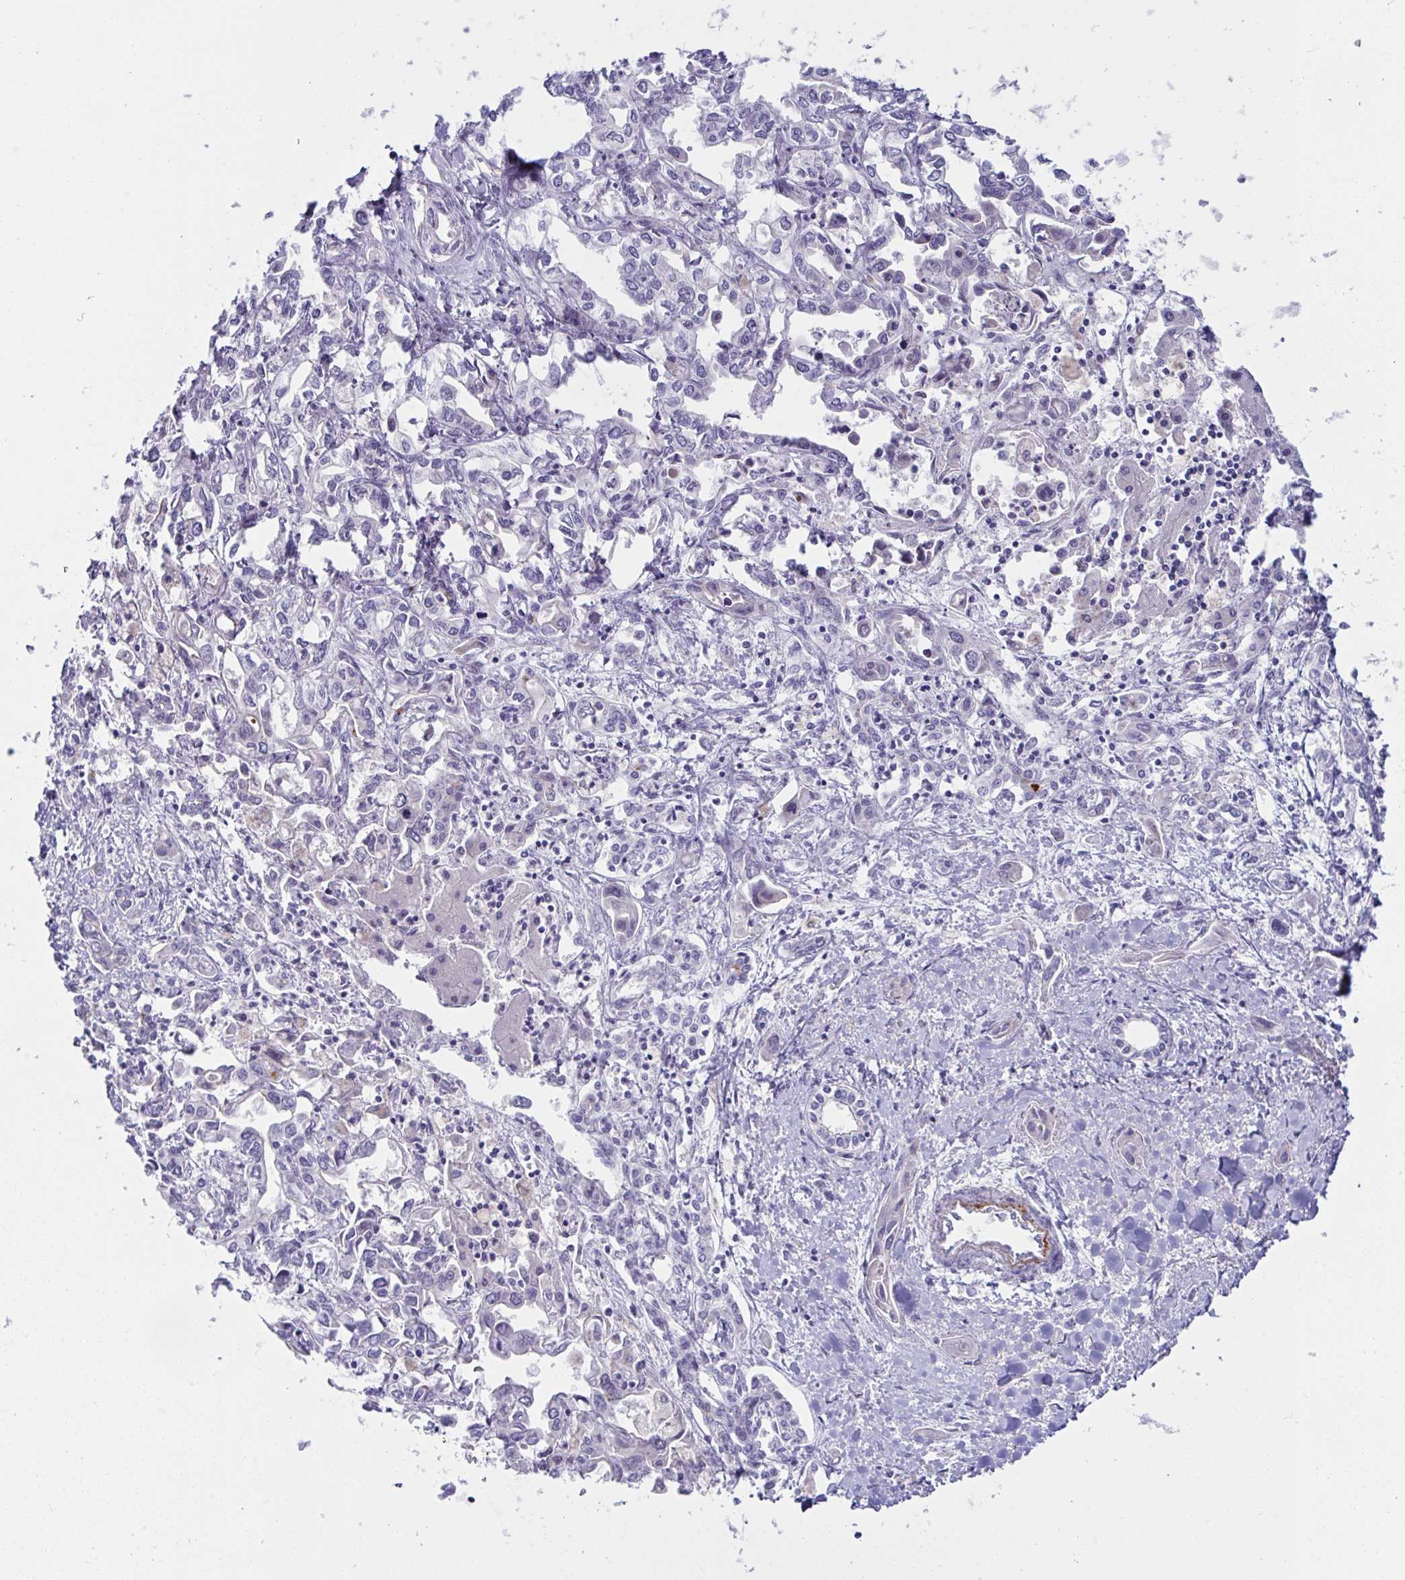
{"staining": {"intensity": "negative", "quantity": "none", "location": "none"}, "tissue": "liver cancer", "cell_type": "Tumor cells", "image_type": "cancer", "snomed": [{"axis": "morphology", "description": "Cholangiocarcinoma"}, {"axis": "topography", "description": "Liver"}], "caption": "This is an IHC histopathology image of liver cholangiocarcinoma. There is no expression in tumor cells.", "gene": "ZNF713", "patient": {"sex": "female", "age": 64}}